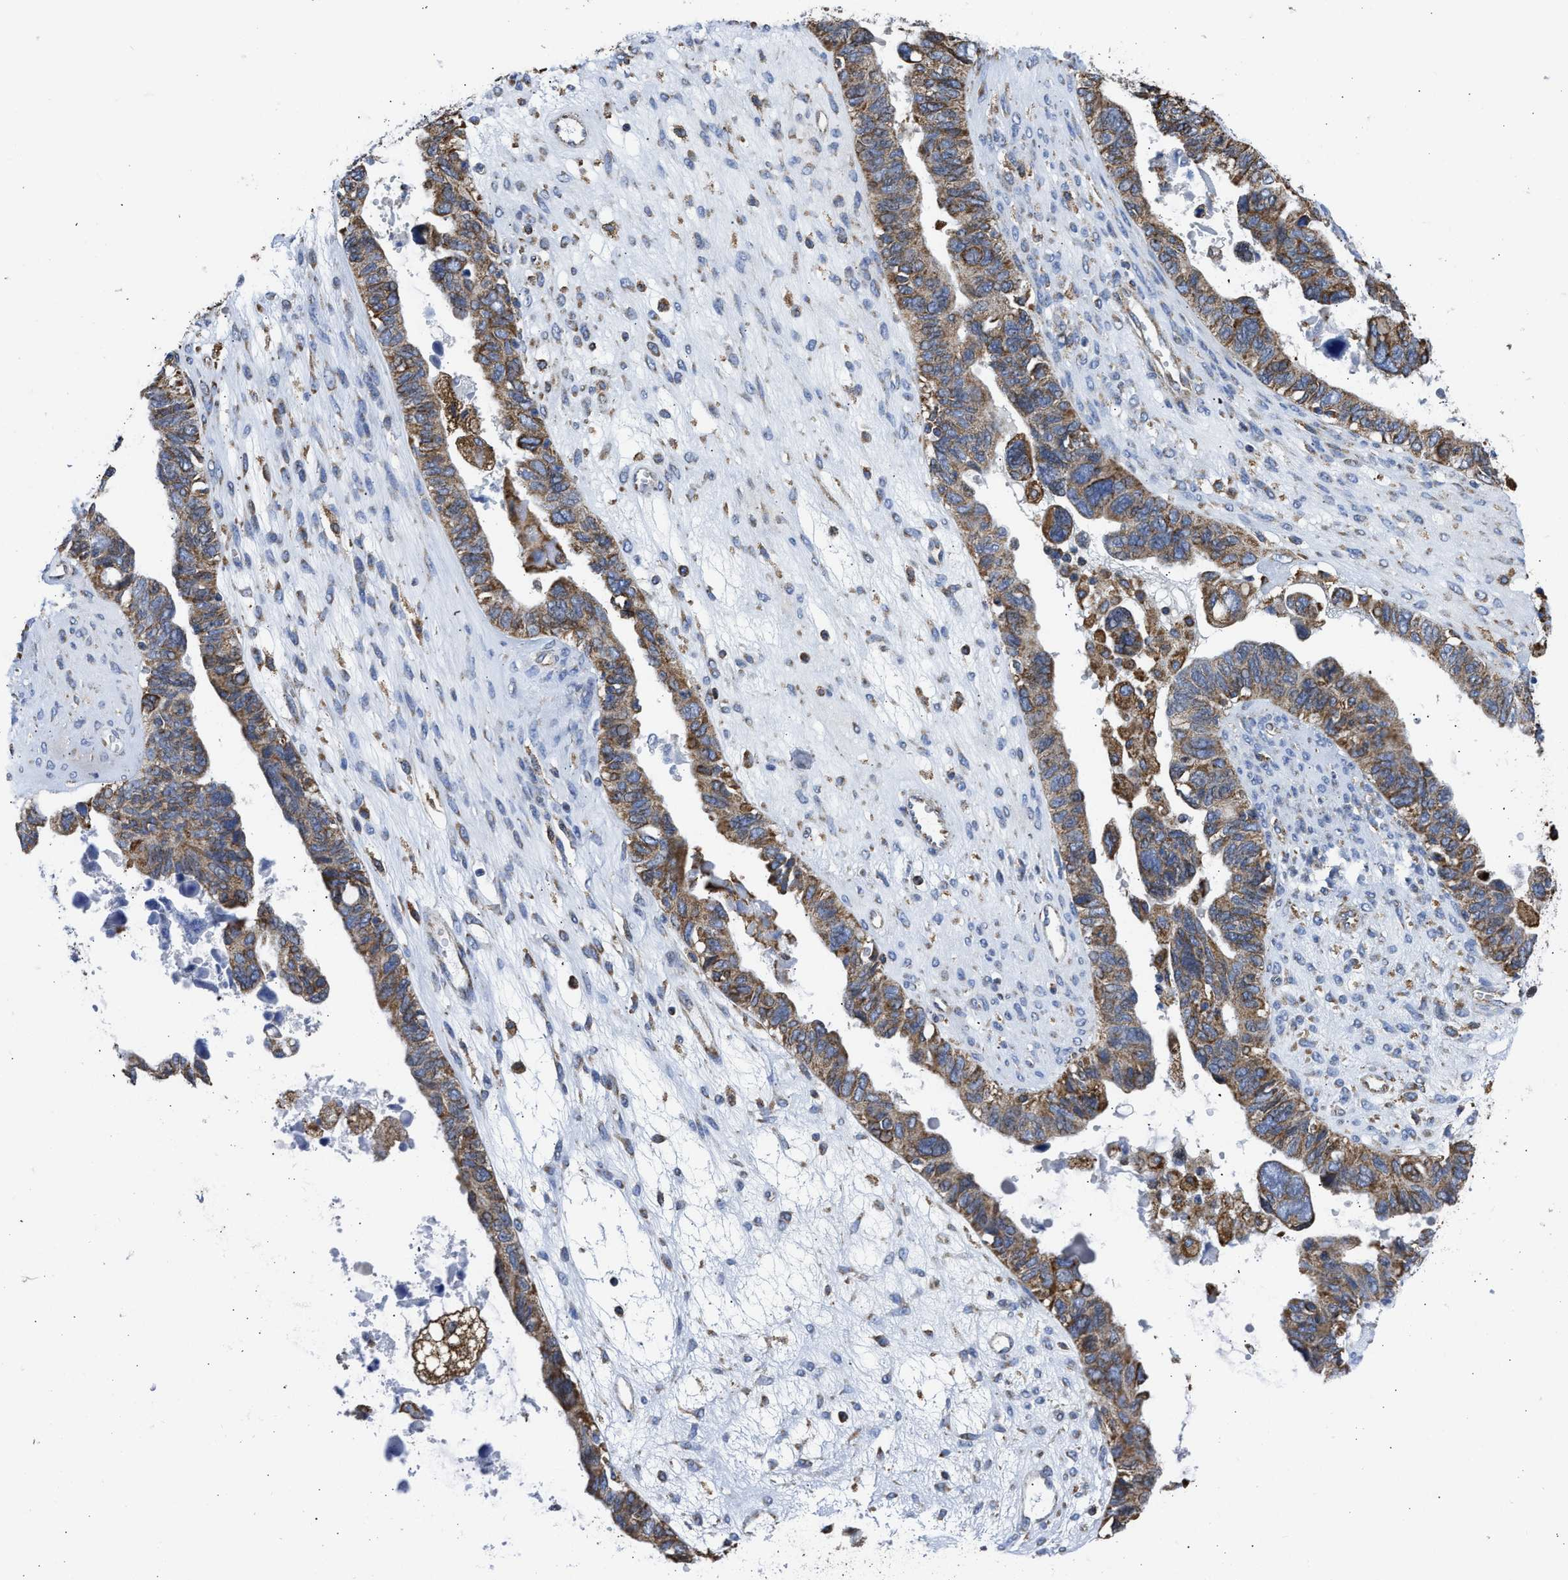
{"staining": {"intensity": "moderate", "quantity": ">75%", "location": "cytoplasmic/membranous"}, "tissue": "ovarian cancer", "cell_type": "Tumor cells", "image_type": "cancer", "snomed": [{"axis": "morphology", "description": "Cystadenocarcinoma, serous, NOS"}, {"axis": "topography", "description": "Ovary"}], "caption": "Human ovarian serous cystadenocarcinoma stained with a brown dye exhibits moderate cytoplasmic/membranous positive expression in approximately >75% of tumor cells.", "gene": "CYCS", "patient": {"sex": "female", "age": 79}}